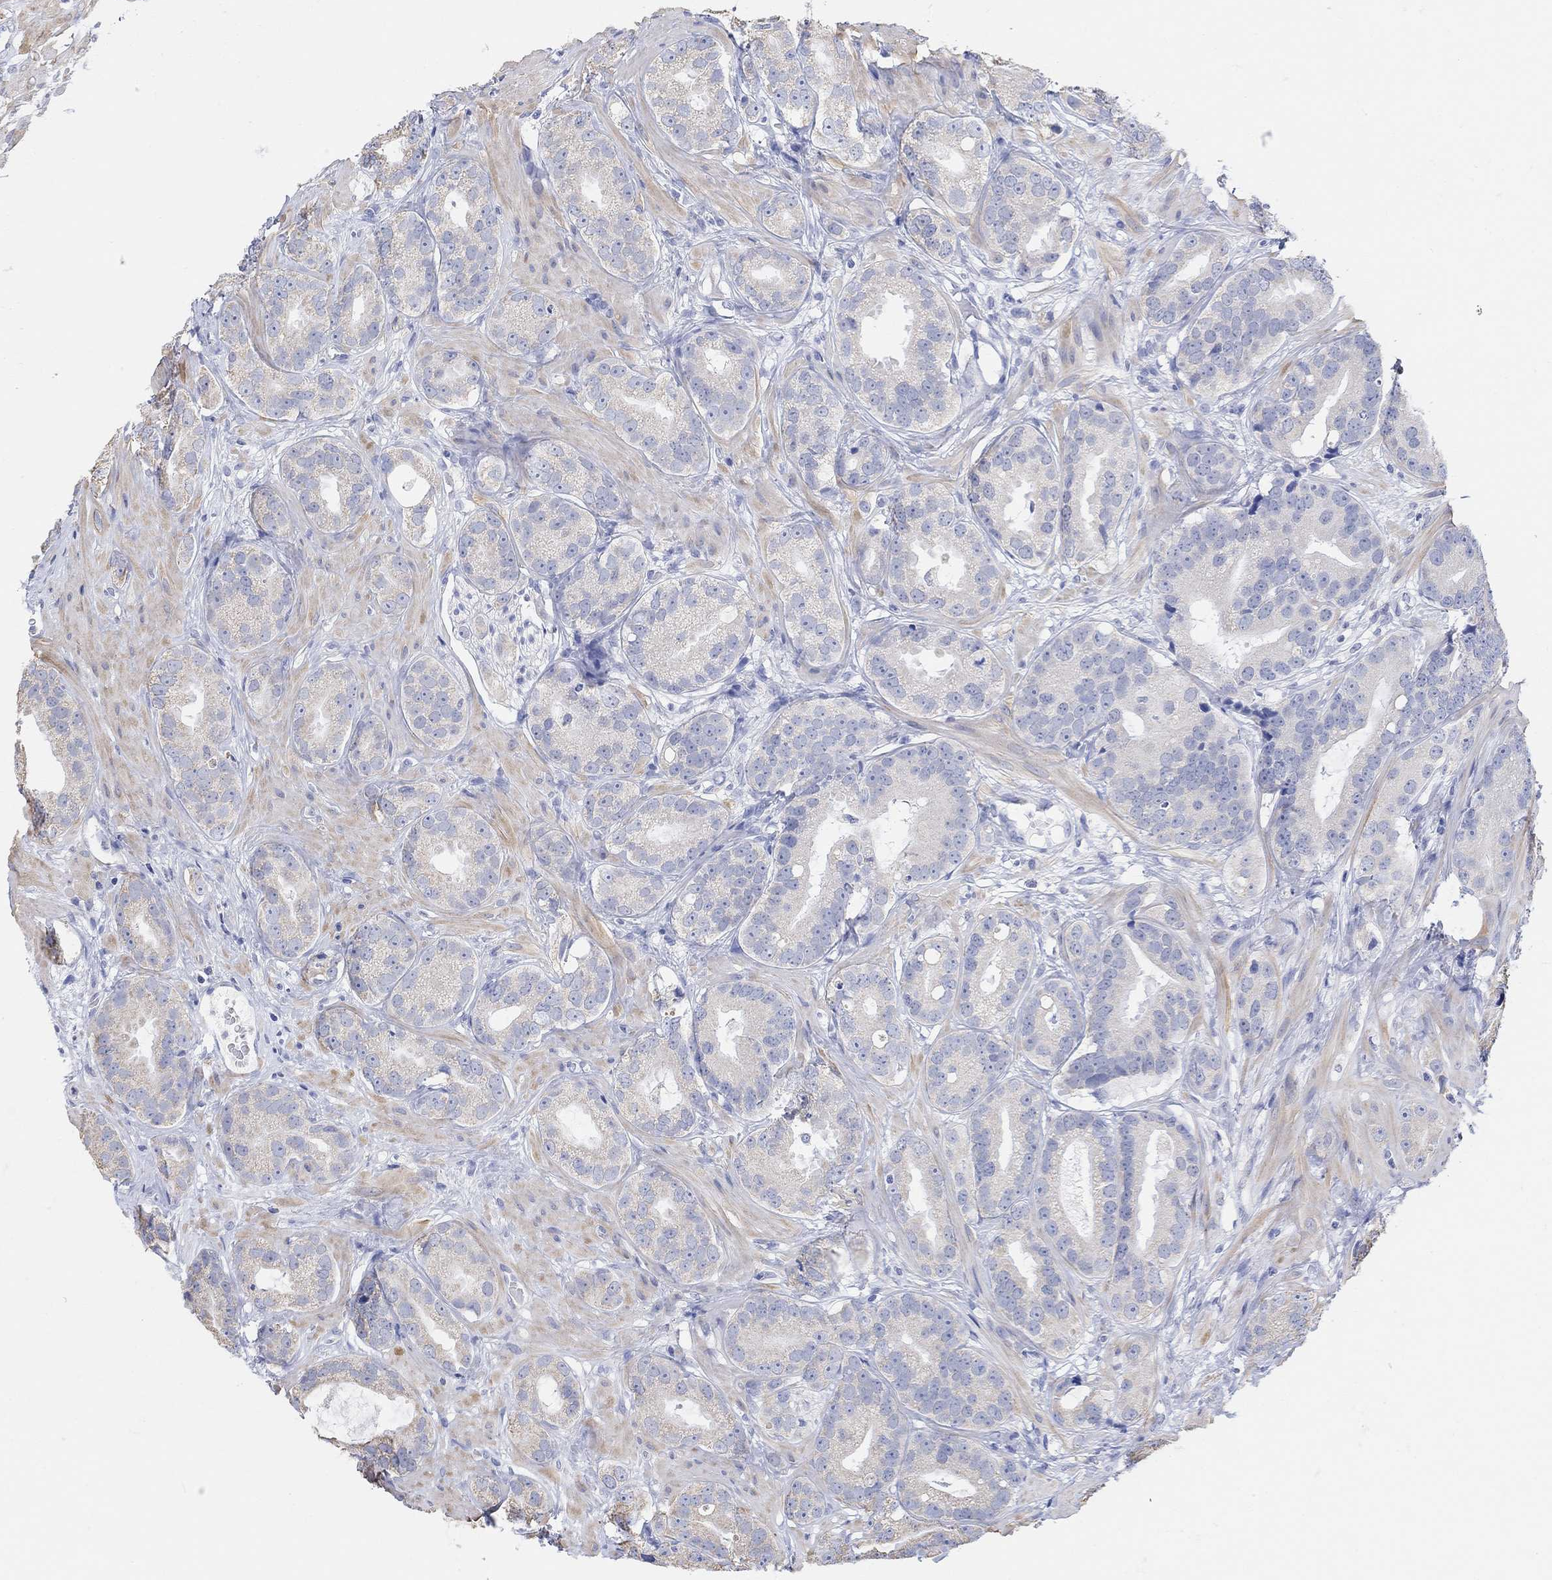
{"staining": {"intensity": "weak", "quantity": "<25%", "location": "cytoplasmic/membranous"}, "tissue": "prostate cancer", "cell_type": "Tumor cells", "image_type": "cancer", "snomed": [{"axis": "morphology", "description": "Adenocarcinoma, NOS"}, {"axis": "topography", "description": "Prostate"}], "caption": "Immunohistochemistry (IHC) histopathology image of prostate adenocarcinoma stained for a protein (brown), which reveals no staining in tumor cells.", "gene": "SYT12", "patient": {"sex": "male", "age": 69}}